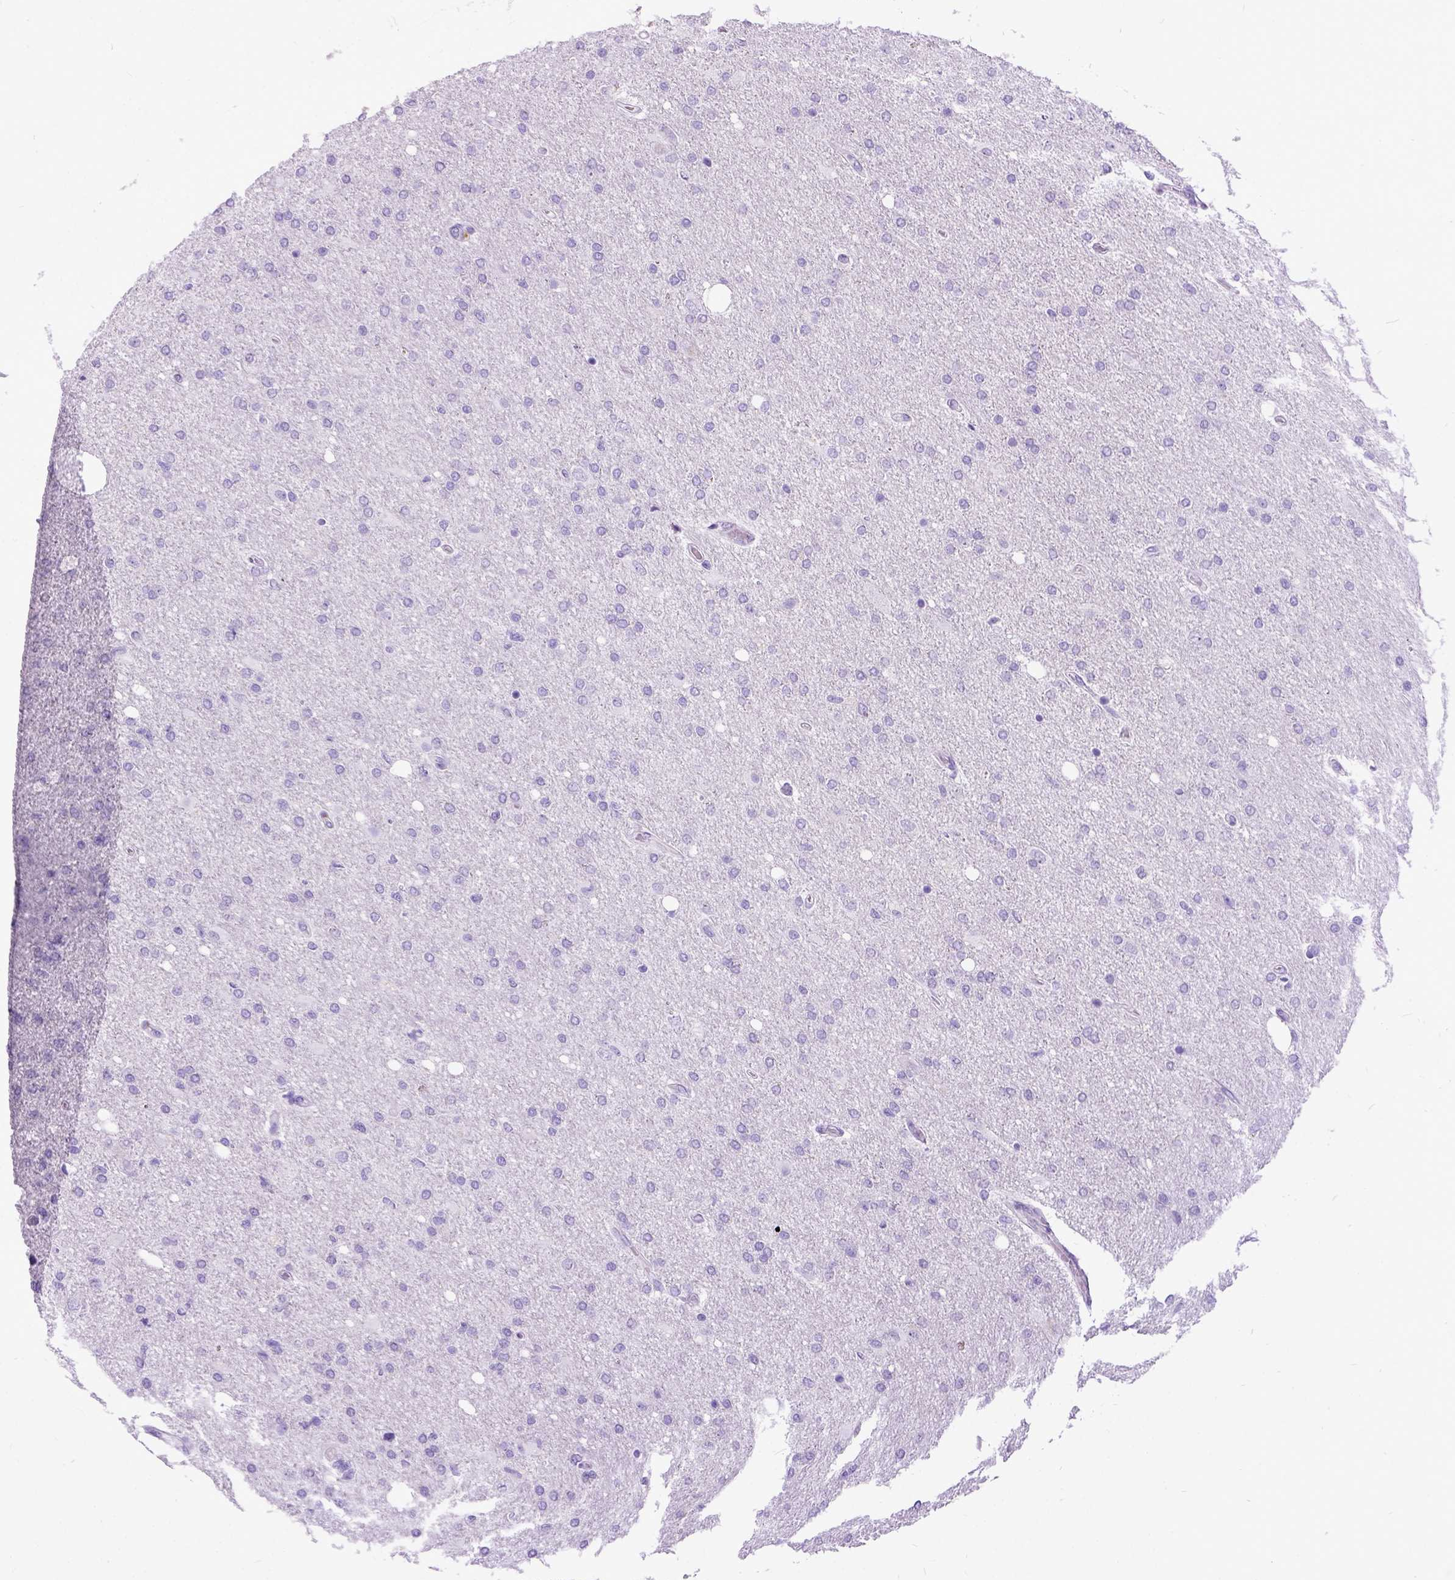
{"staining": {"intensity": "negative", "quantity": "none", "location": "none"}, "tissue": "glioma", "cell_type": "Tumor cells", "image_type": "cancer", "snomed": [{"axis": "morphology", "description": "Glioma, malignant, High grade"}, {"axis": "topography", "description": "Cerebral cortex"}], "caption": "The histopathology image reveals no significant expression in tumor cells of malignant high-grade glioma. Nuclei are stained in blue.", "gene": "IGF2", "patient": {"sex": "male", "age": 70}}